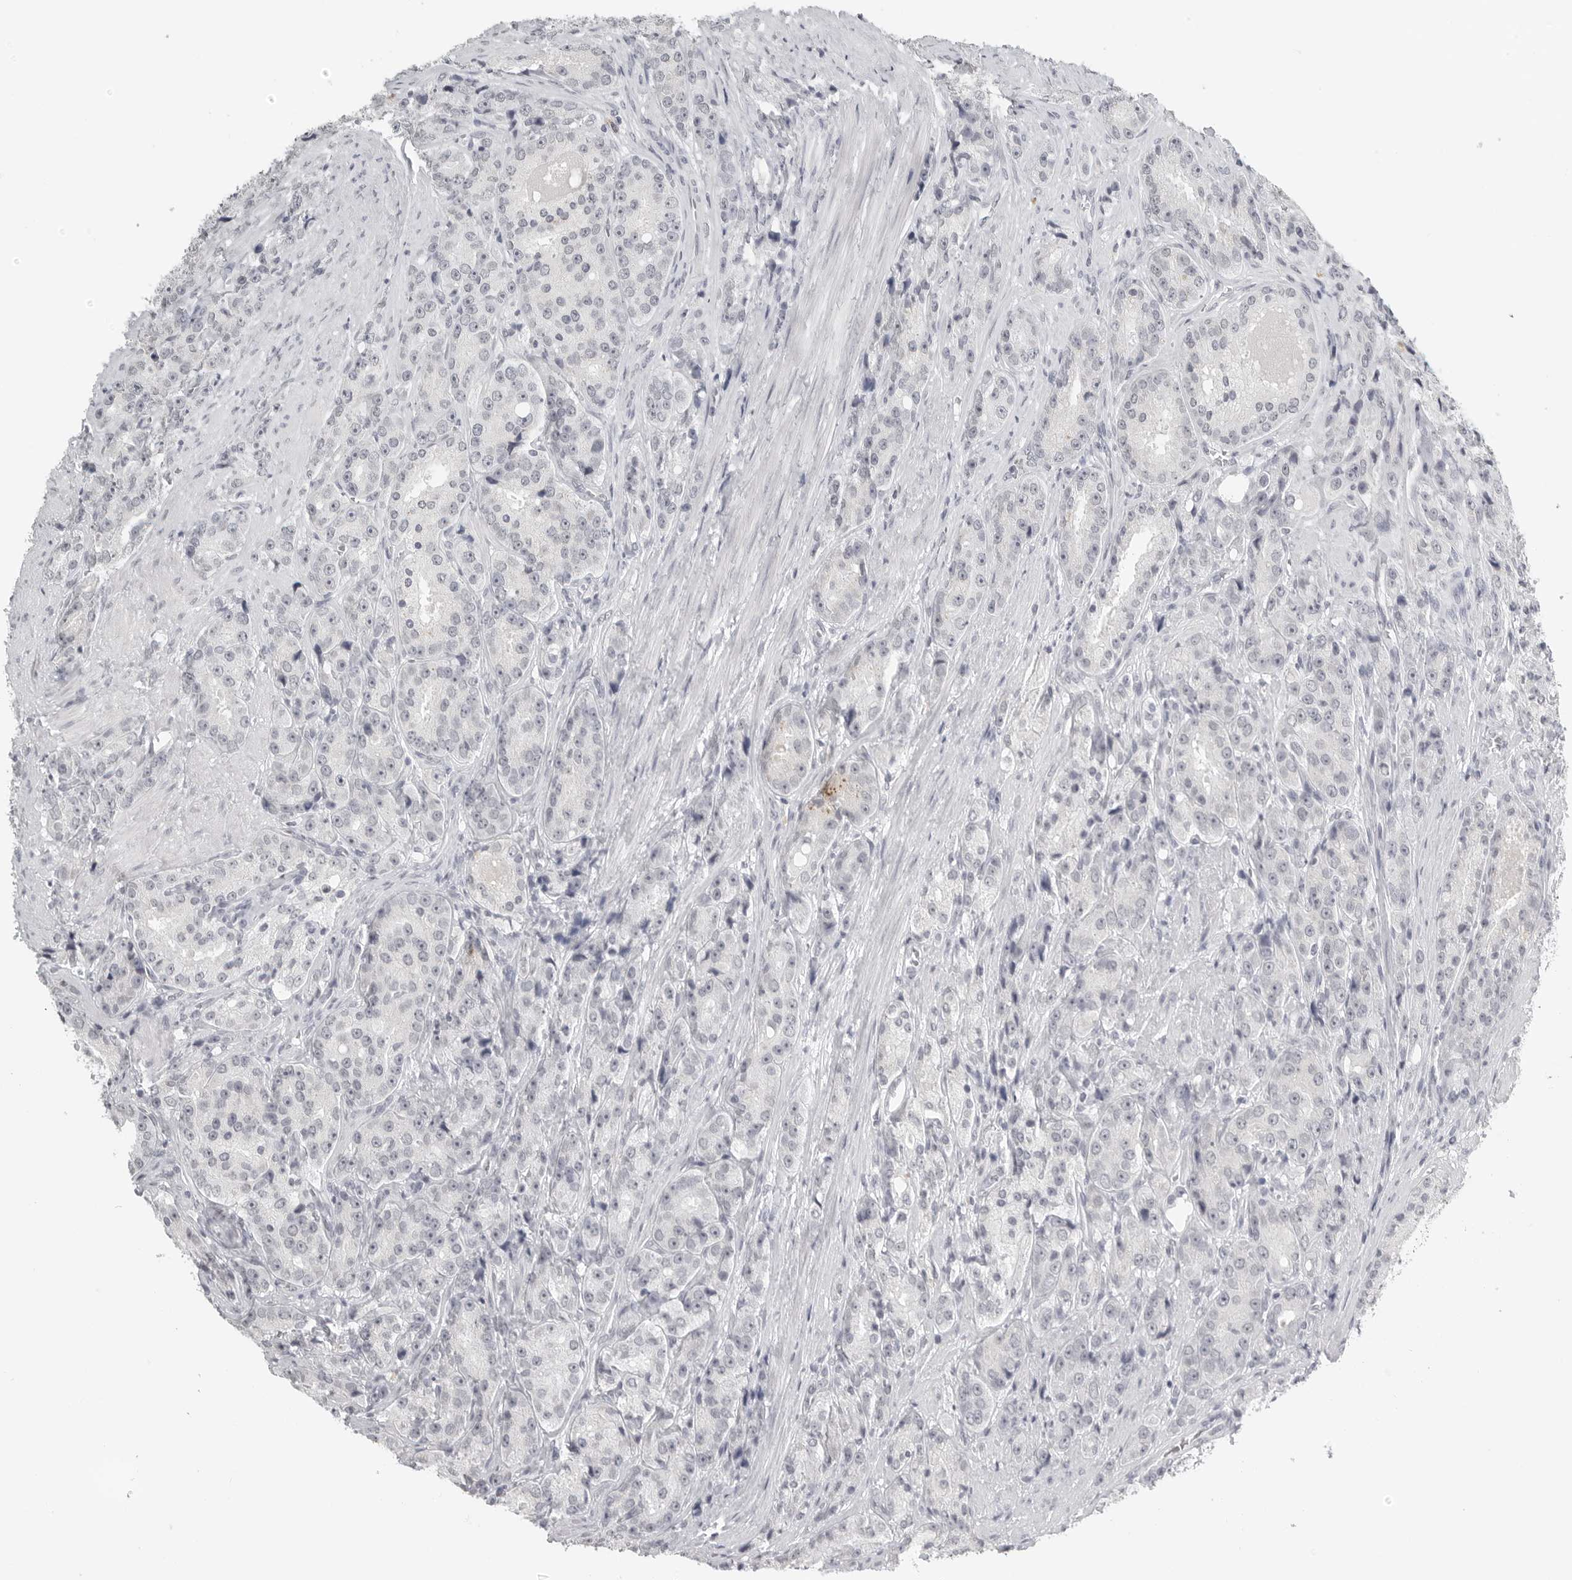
{"staining": {"intensity": "negative", "quantity": "none", "location": "none"}, "tissue": "prostate cancer", "cell_type": "Tumor cells", "image_type": "cancer", "snomed": [{"axis": "morphology", "description": "Adenocarcinoma, High grade"}, {"axis": "topography", "description": "Prostate"}], "caption": "IHC of prostate cancer (adenocarcinoma (high-grade)) shows no positivity in tumor cells.", "gene": "BPIFA1", "patient": {"sex": "male", "age": 60}}